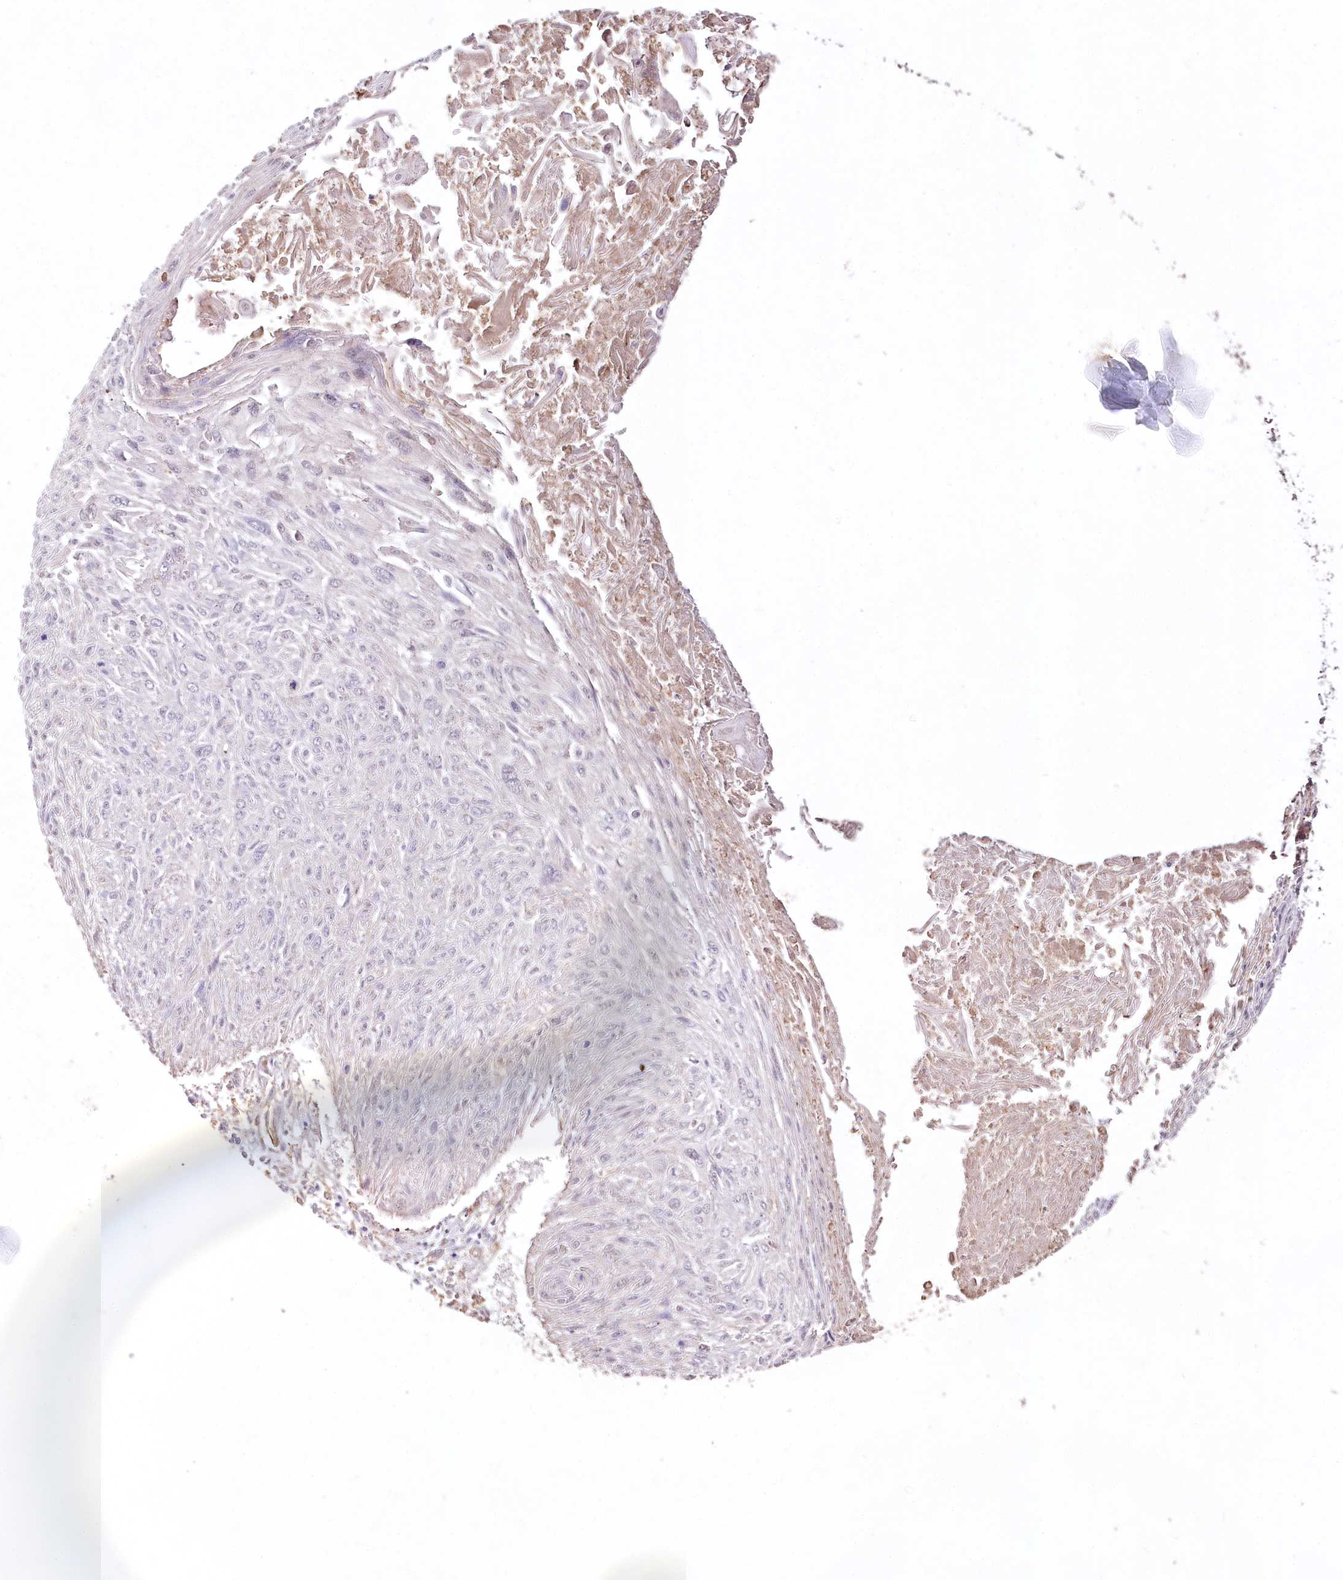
{"staining": {"intensity": "negative", "quantity": "none", "location": "none"}, "tissue": "cervical cancer", "cell_type": "Tumor cells", "image_type": "cancer", "snomed": [{"axis": "morphology", "description": "Squamous cell carcinoma, NOS"}, {"axis": "topography", "description": "Cervix"}], "caption": "Human cervical cancer stained for a protein using immunohistochemistry (IHC) exhibits no expression in tumor cells.", "gene": "DMXL1", "patient": {"sex": "female", "age": 51}}